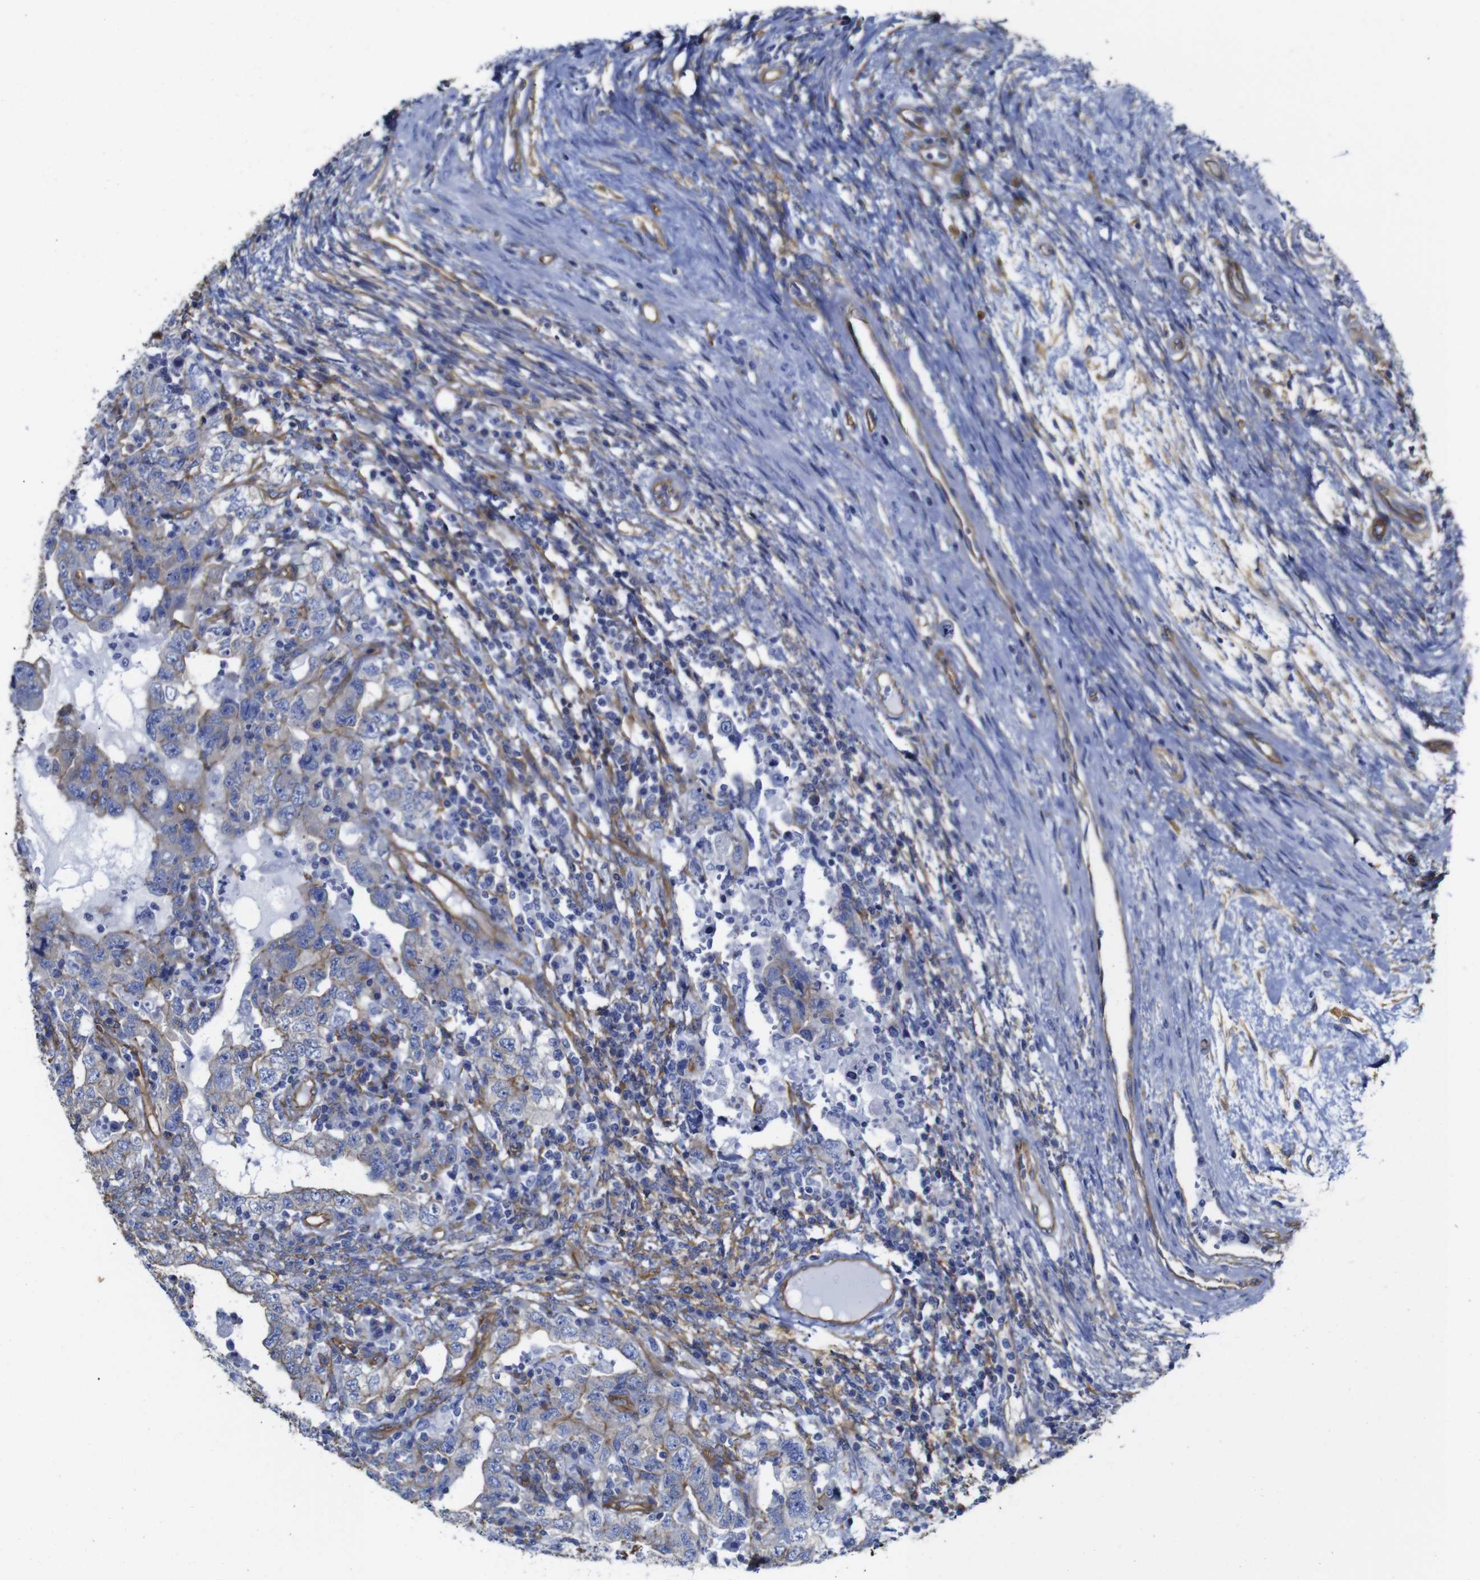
{"staining": {"intensity": "moderate", "quantity": "<25%", "location": "cytoplasmic/membranous"}, "tissue": "testis cancer", "cell_type": "Tumor cells", "image_type": "cancer", "snomed": [{"axis": "morphology", "description": "Carcinoma, Embryonal, NOS"}, {"axis": "topography", "description": "Testis"}], "caption": "A low amount of moderate cytoplasmic/membranous staining is seen in approximately <25% of tumor cells in testis cancer tissue. The staining is performed using DAB brown chromogen to label protein expression. The nuclei are counter-stained blue using hematoxylin.", "gene": "SPTBN1", "patient": {"sex": "male", "age": 26}}